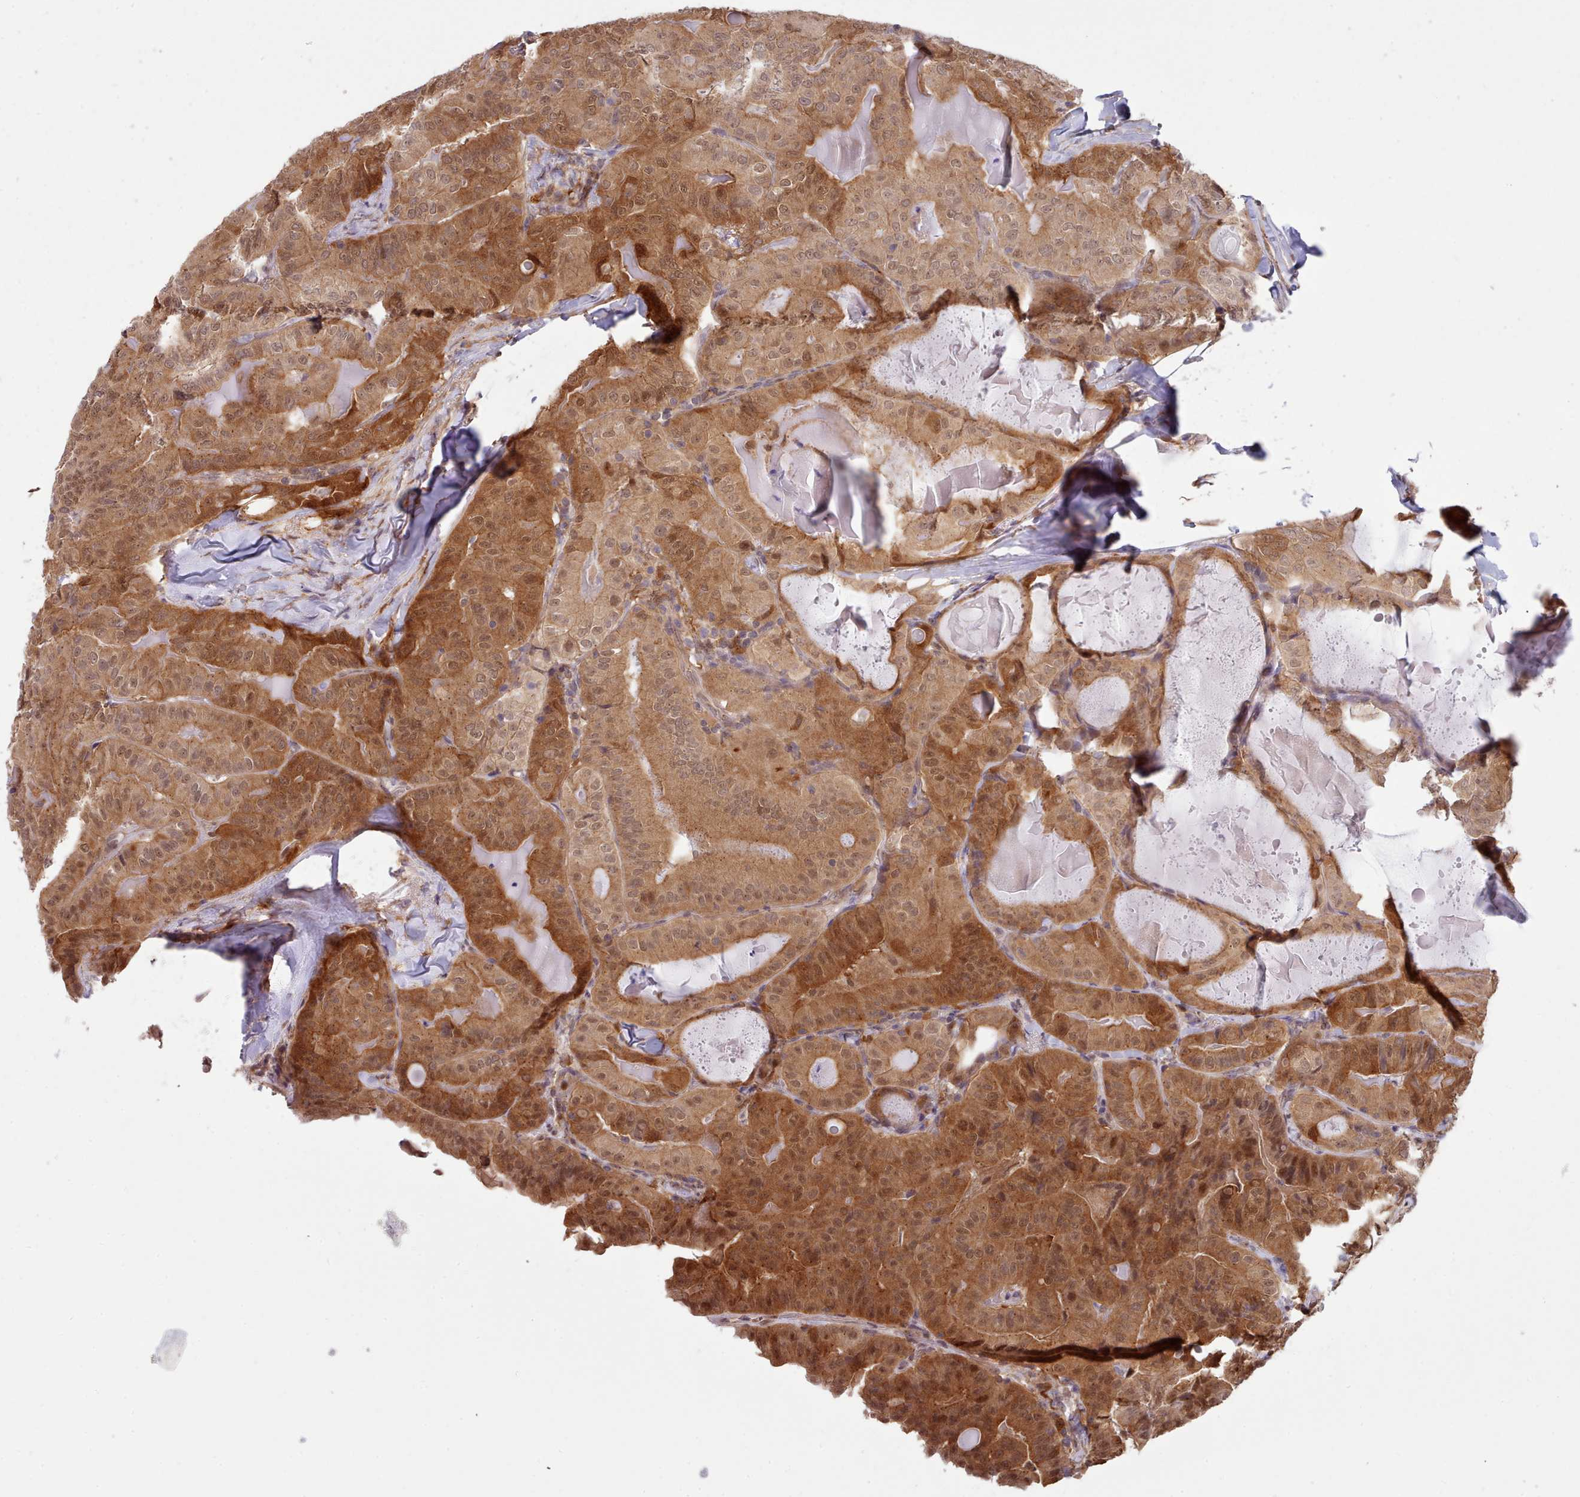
{"staining": {"intensity": "strong", "quantity": ">75%", "location": "cytoplasmic/membranous,nuclear"}, "tissue": "thyroid cancer", "cell_type": "Tumor cells", "image_type": "cancer", "snomed": [{"axis": "morphology", "description": "Papillary adenocarcinoma, NOS"}, {"axis": "topography", "description": "Thyroid gland"}], "caption": "This micrograph displays immunohistochemistry staining of human thyroid cancer (papillary adenocarcinoma), with high strong cytoplasmic/membranous and nuclear staining in about >75% of tumor cells.", "gene": "CES3", "patient": {"sex": "female", "age": 68}}